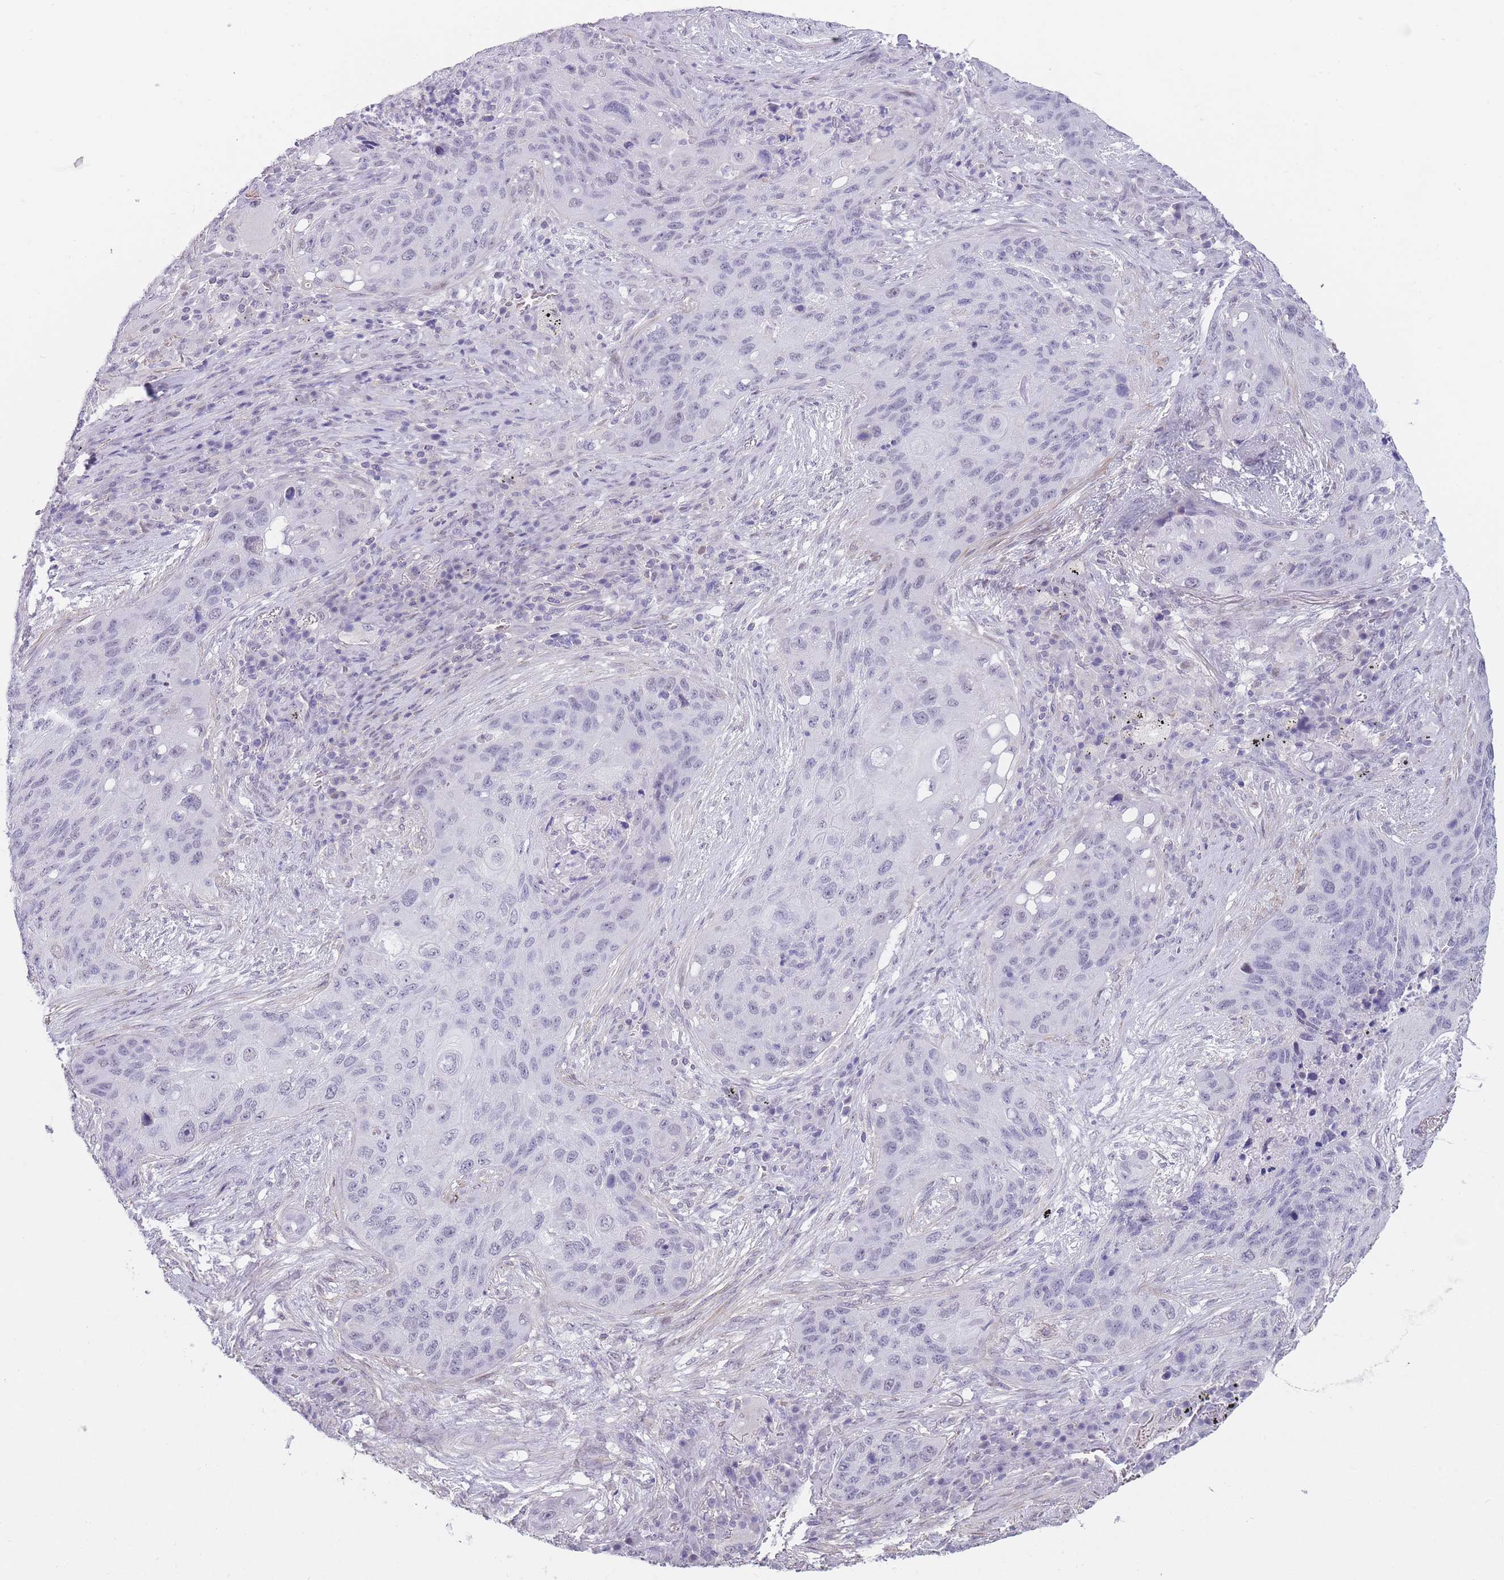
{"staining": {"intensity": "negative", "quantity": "none", "location": "none"}, "tissue": "lung cancer", "cell_type": "Tumor cells", "image_type": "cancer", "snomed": [{"axis": "morphology", "description": "Squamous cell carcinoma, NOS"}, {"axis": "topography", "description": "Lung"}], "caption": "The micrograph reveals no staining of tumor cells in lung squamous cell carcinoma.", "gene": "ASAP3", "patient": {"sex": "female", "age": 63}}